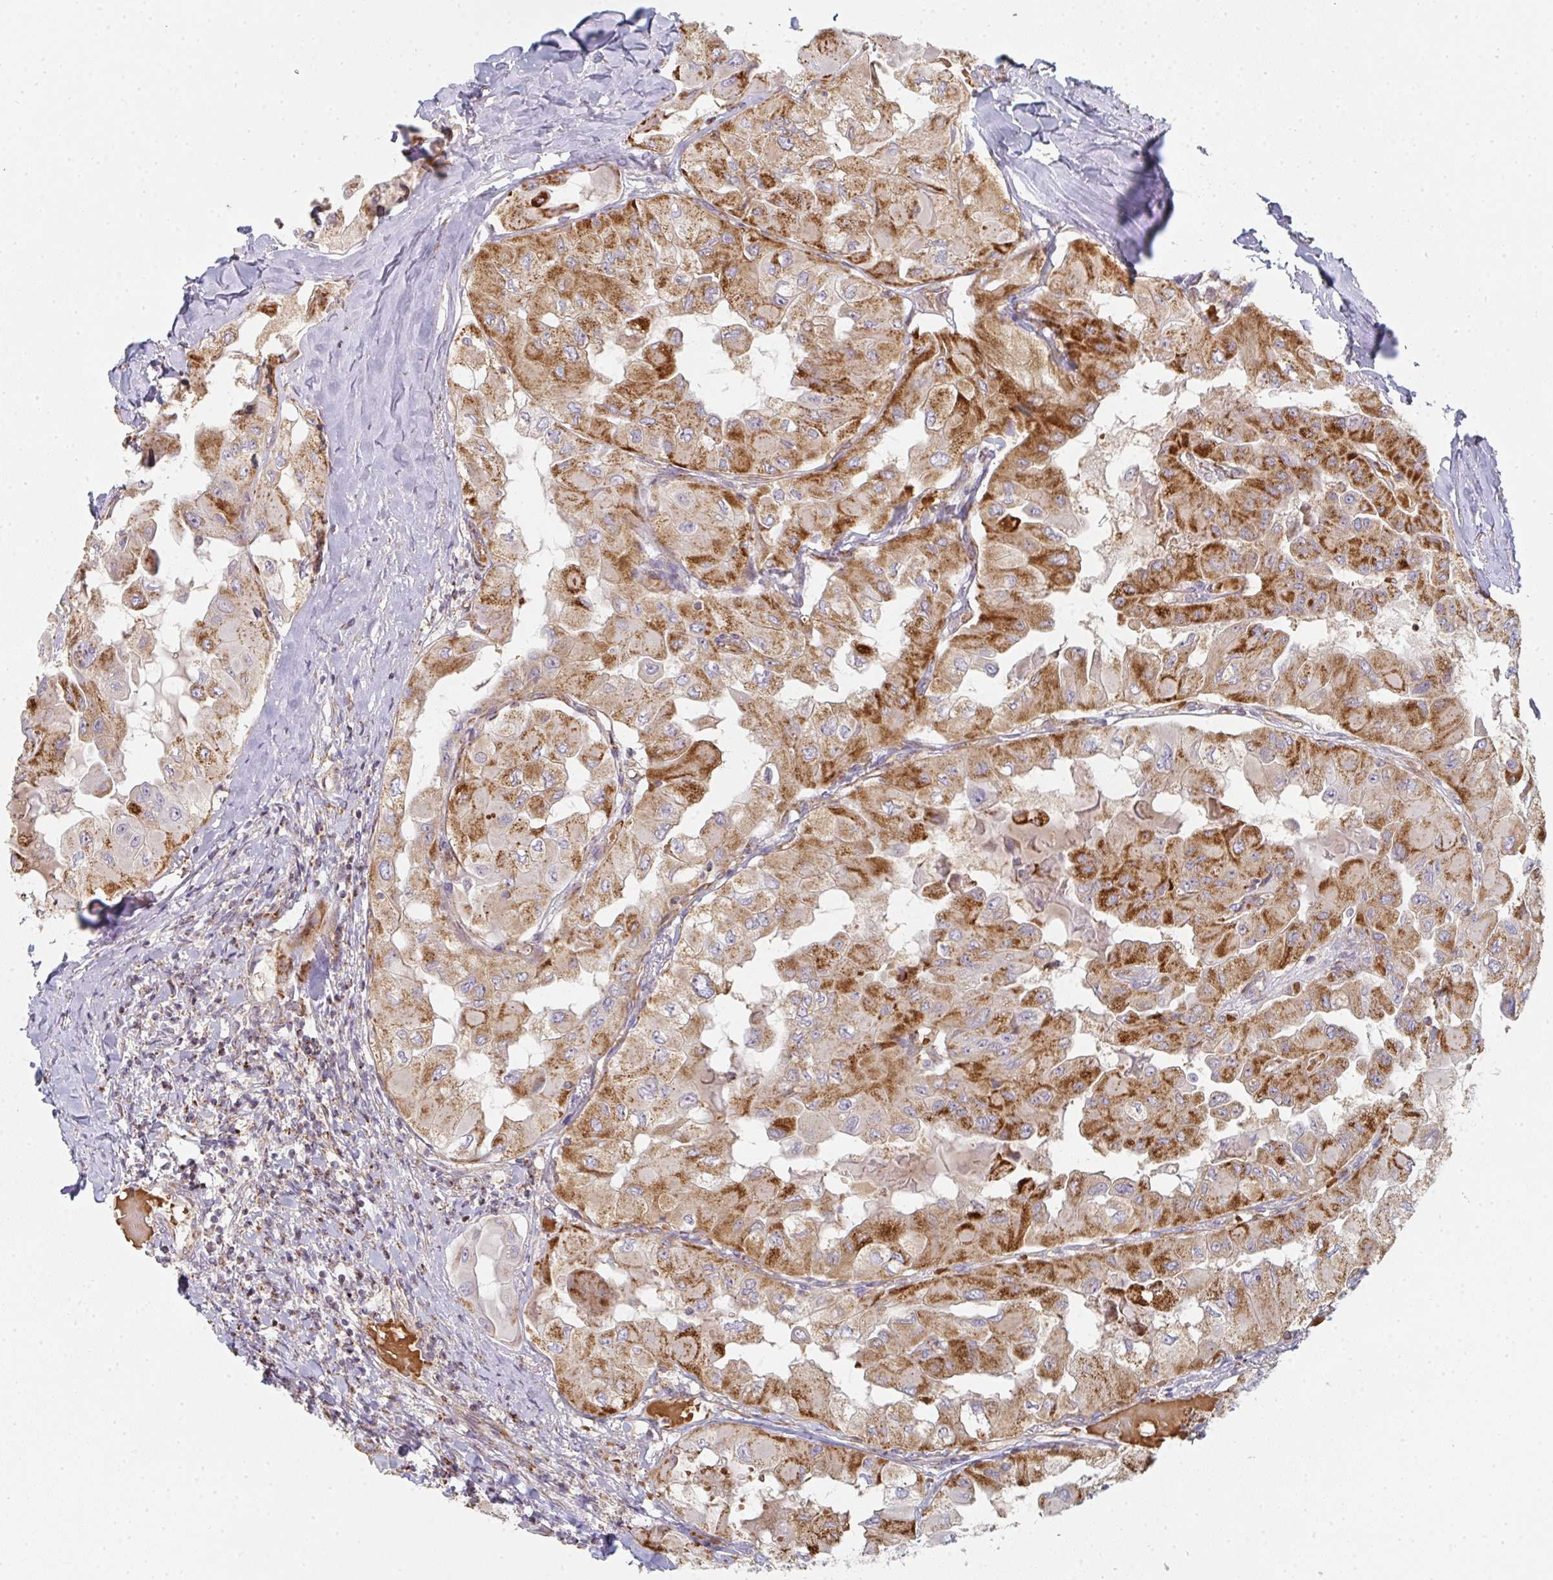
{"staining": {"intensity": "strong", "quantity": ">75%", "location": "cytoplasmic/membranous"}, "tissue": "thyroid cancer", "cell_type": "Tumor cells", "image_type": "cancer", "snomed": [{"axis": "morphology", "description": "Normal tissue, NOS"}, {"axis": "morphology", "description": "Papillary adenocarcinoma, NOS"}, {"axis": "topography", "description": "Thyroid gland"}], "caption": "Protein staining demonstrates strong cytoplasmic/membranous staining in about >75% of tumor cells in thyroid cancer.", "gene": "ZNF526", "patient": {"sex": "female", "age": 59}}